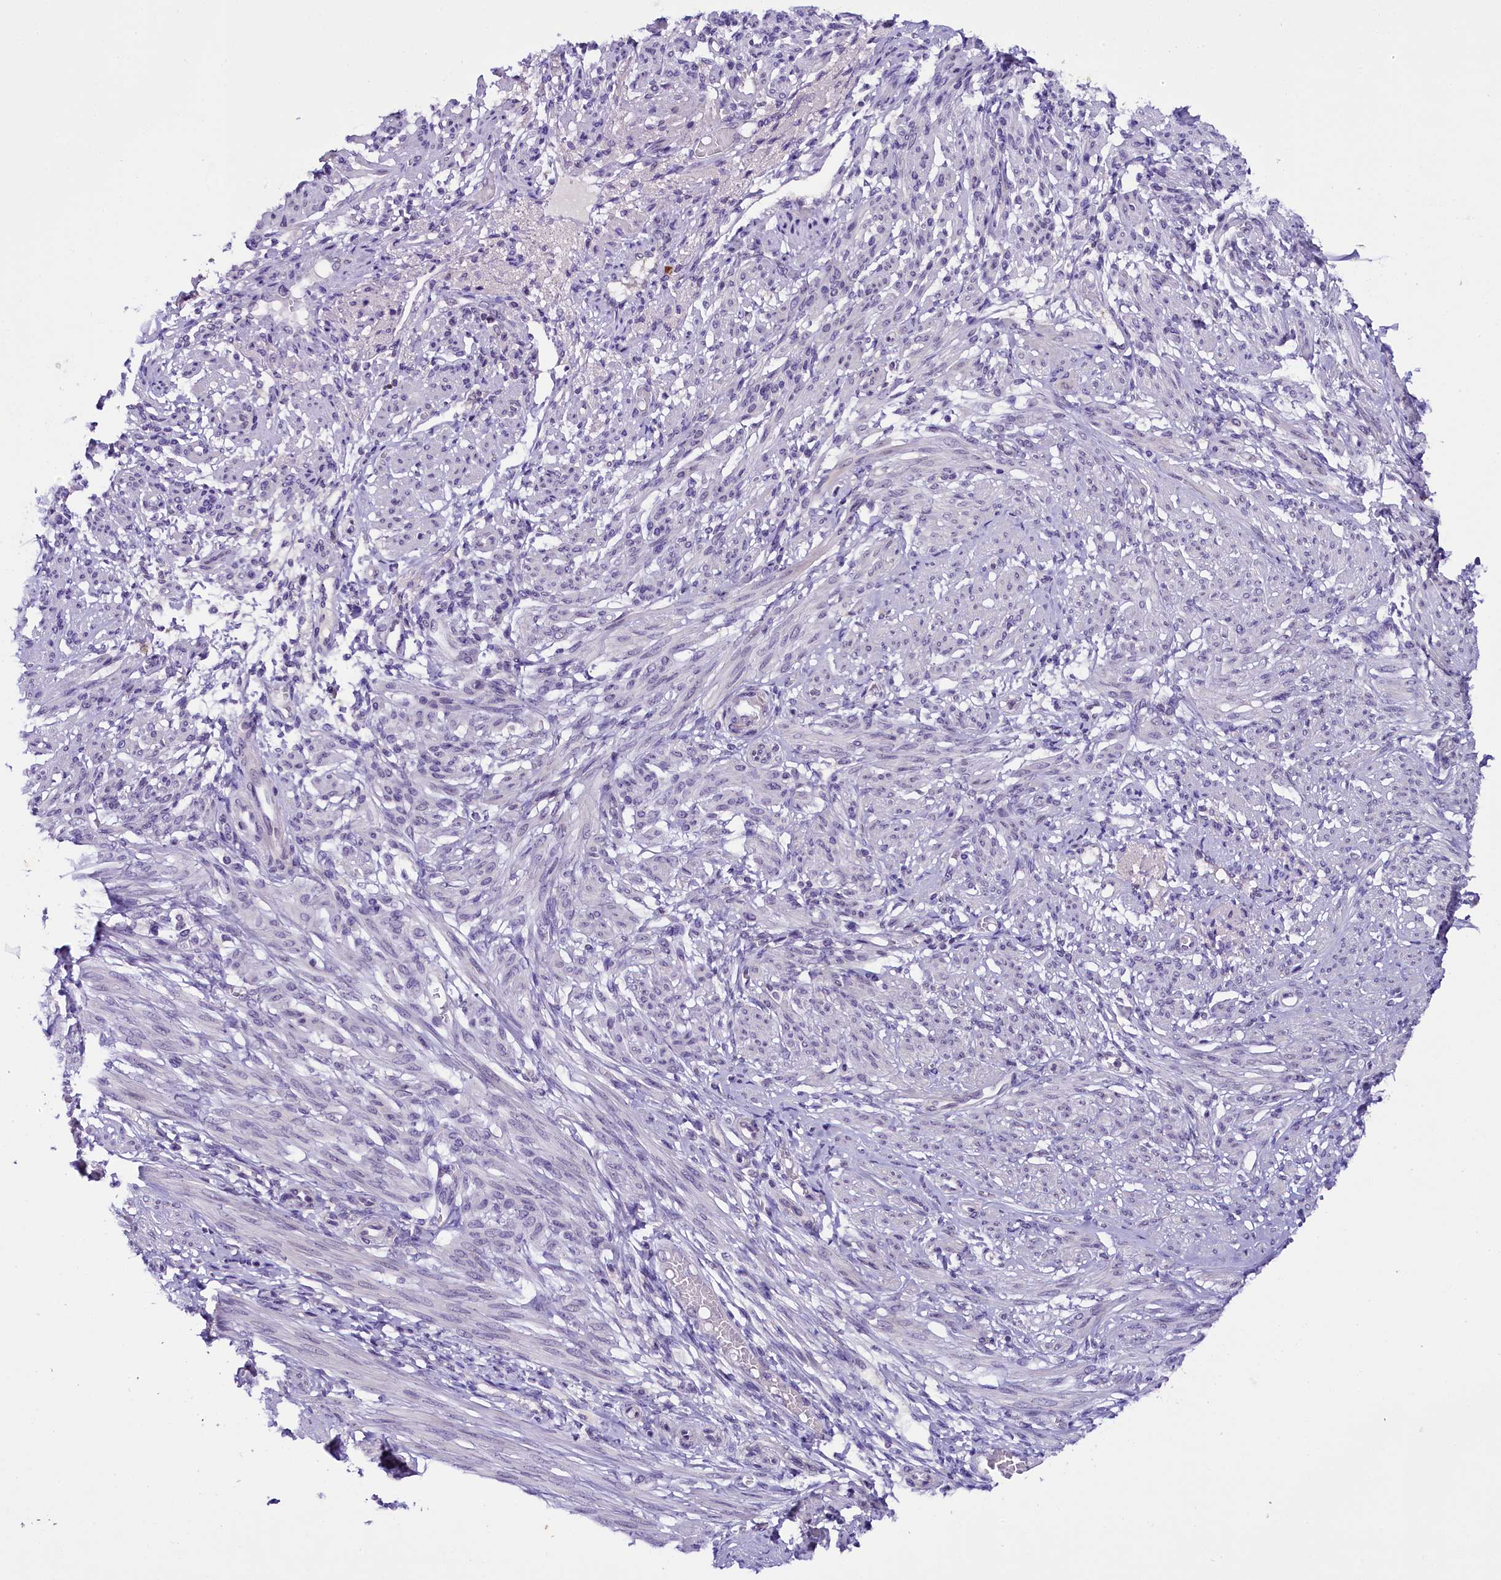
{"staining": {"intensity": "negative", "quantity": "none", "location": "none"}, "tissue": "smooth muscle", "cell_type": "Smooth muscle cells", "image_type": "normal", "snomed": [{"axis": "morphology", "description": "Normal tissue, NOS"}, {"axis": "topography", "description": "Smooth muscle"}], "caption": "DAB (3,3'-diaminobenzidine) immunohistochemical staining of normal smooth muscle displays no significant staining in smooth muscle cells.", "gene": "IQCN", "patient": {"sex": "female", "age": 39}}